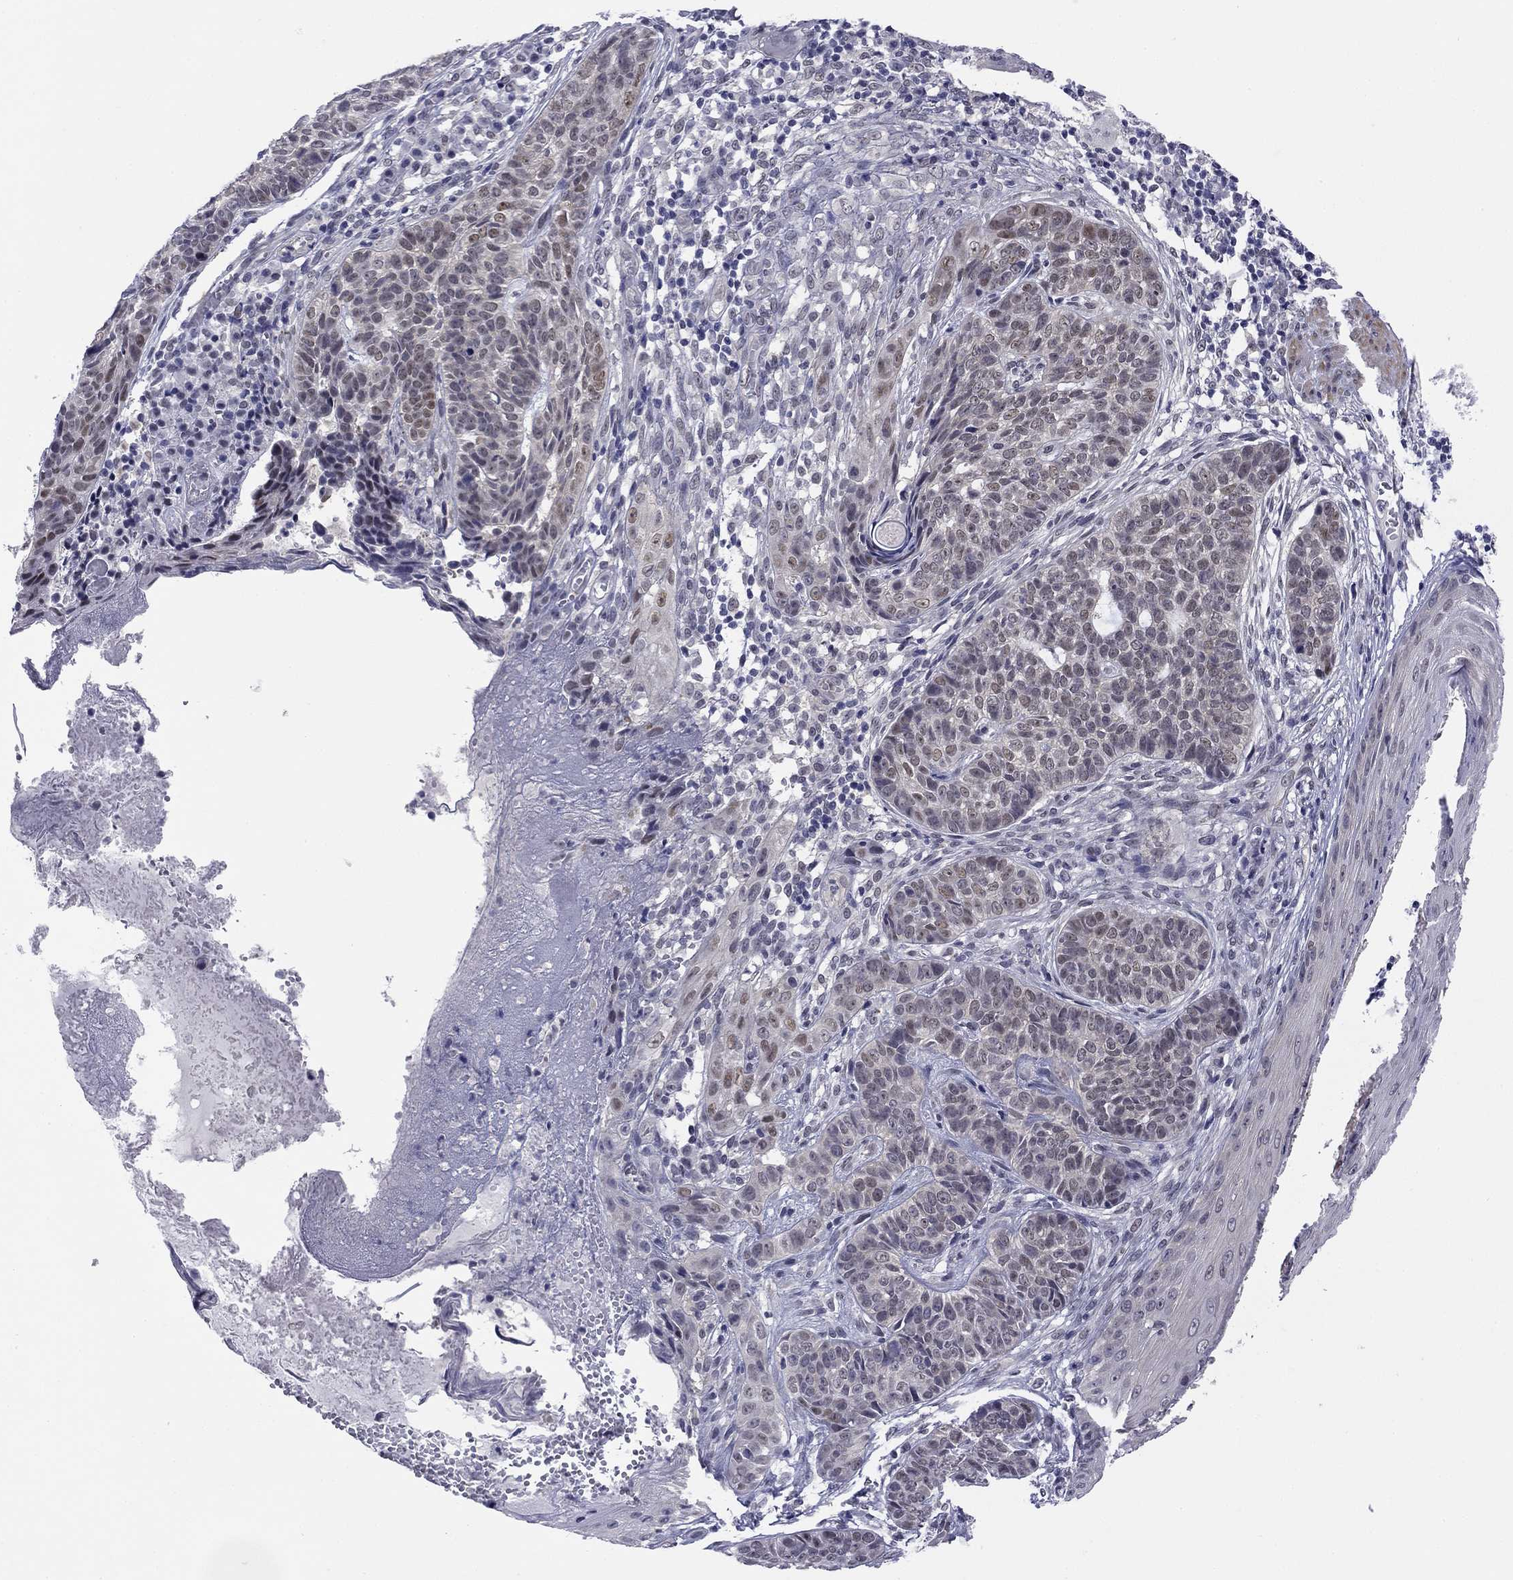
{"staining": {"intensity": "weak", "quantity": "<25%", "location": "nuclear"}, "tissue": "skin cancer", "cell_type": "Tumor cells", "image_type": "cancer", "snomed": [{"axis": "morphology", "description": "Basal cell carcinoma"}, {"axis": "topography", "description": "Skin"}], "caption": "Immunohistochemistry (IHC) image of neoplastic tissue: human basal cell carcinoma (skin) stained with DAB (3,3'-diaminobenzidine) shows no significant protein staining in tumor cells. (Brightfield microscopy of DAB (3,3'-diaminobenzidine) immunohistochemistry at high magnification).", "gene": "TIGD4", "patient": {"sex": "female", "age": 69}}